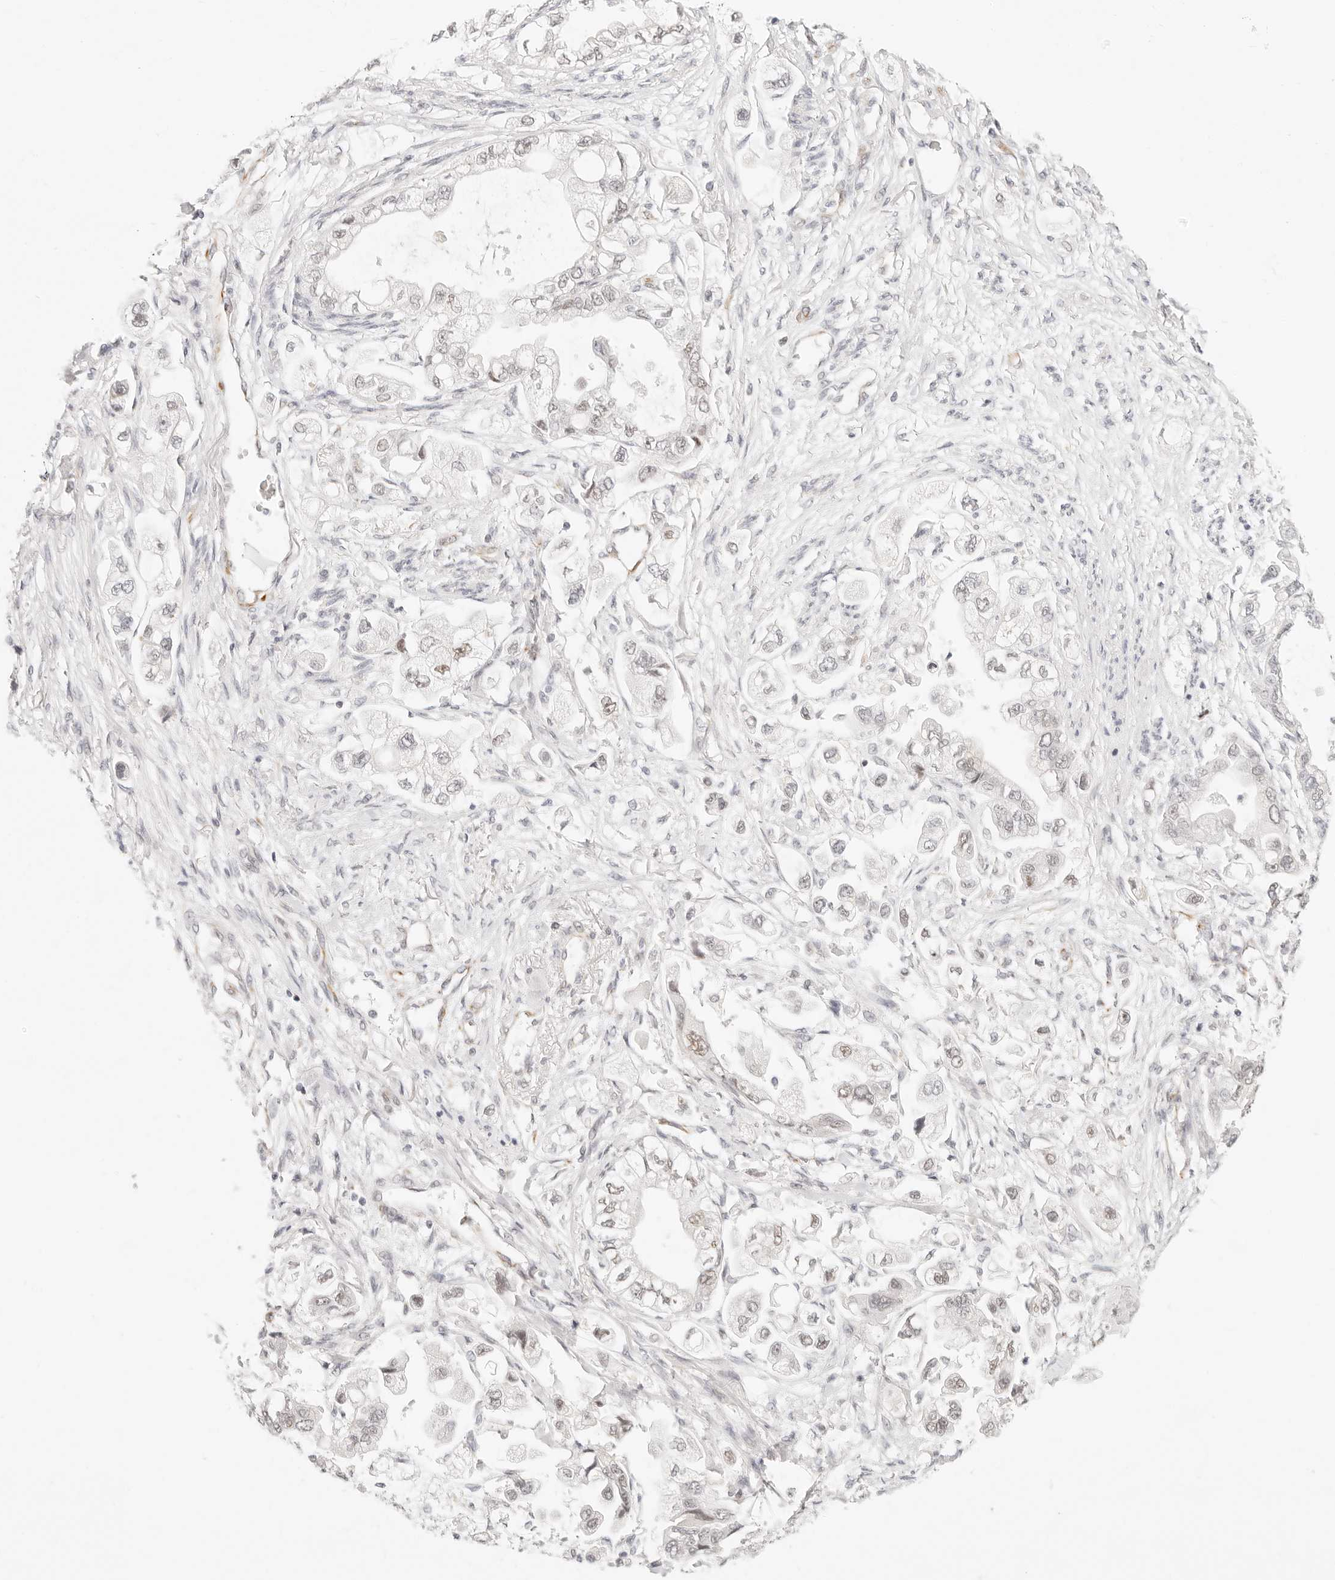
{"staining": {"intensity": "negative", "quantity": "none", "location": "none"}, "tissue": "stomach cancer", "cell_type": "Tumor cells", "image_type": "cancer", "snomed": [{"axis": "morphology", "description": "Adenocarcinoma, NOS"}, {"axis": "topography", "description": "Stomach"}], "caption": "Immunohistochemistry micrograph of neoplastic tissue: human stomach cancer stained with DAB (3,3'-diaminobenzidine) demonstrates no significant protein staining in tumor cells.", "gene": "ZC3H11A", "patient": {"sex": "male", "age": 62}}